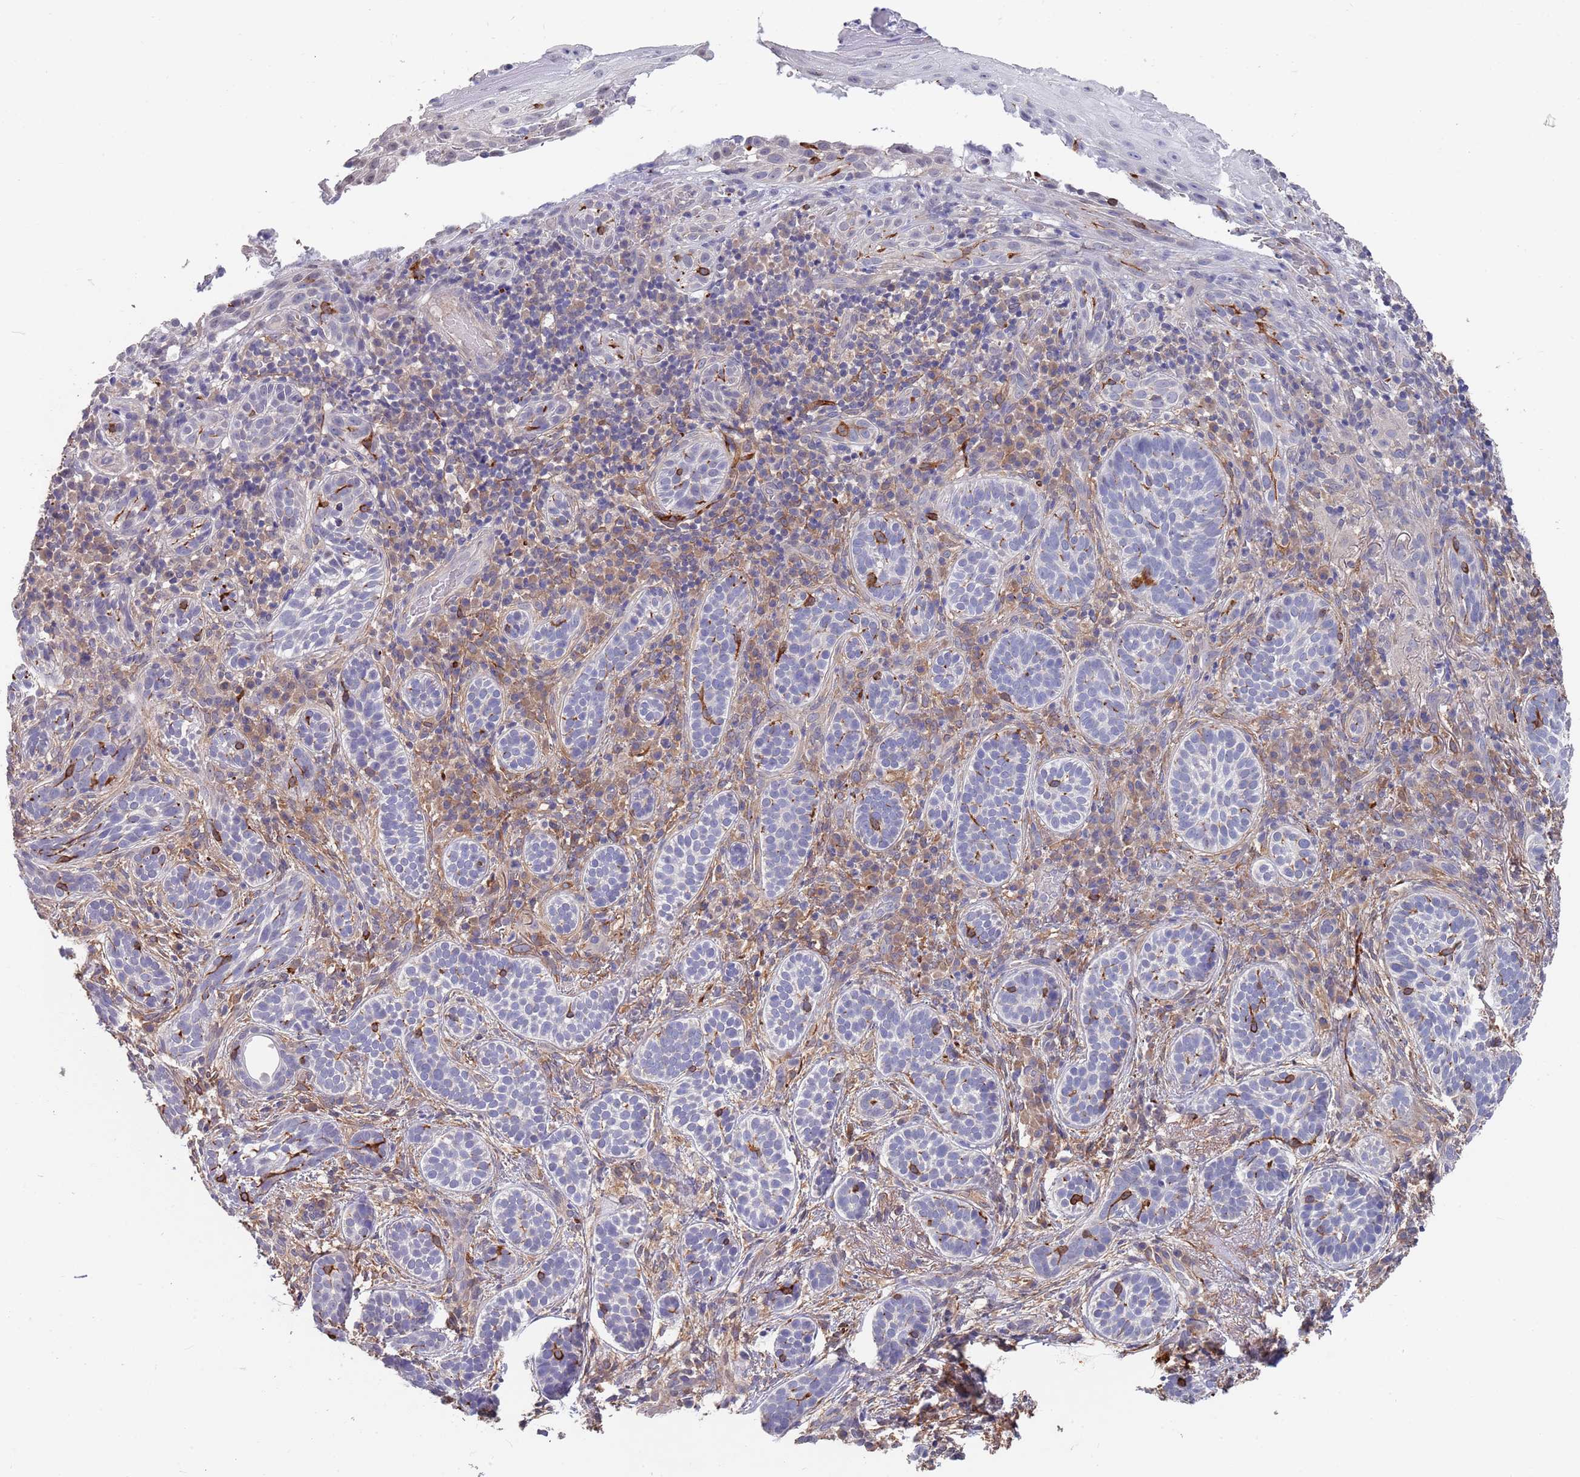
{"staining": {"intensity": "negative", "quantity": "none", "location": "none"}, "tissue": "skin cancer", "cell_type": "Tumor cells", "image_type": "cancer", "snomed": [{"axis": "morphology", "description": "Basal cell carcinoma"}, {"axis": "topography", "description": "Skin"}], "caption": "This histopathology image is of skin basal cell carcinoma stained with immunohistochemistry (IHC) to label a protein in brown with the nuclei are counter-stained blue. There is no positivity in tumor cells.", "gene": "ANK2", "patient": {"sex": "male", "age": 71}}